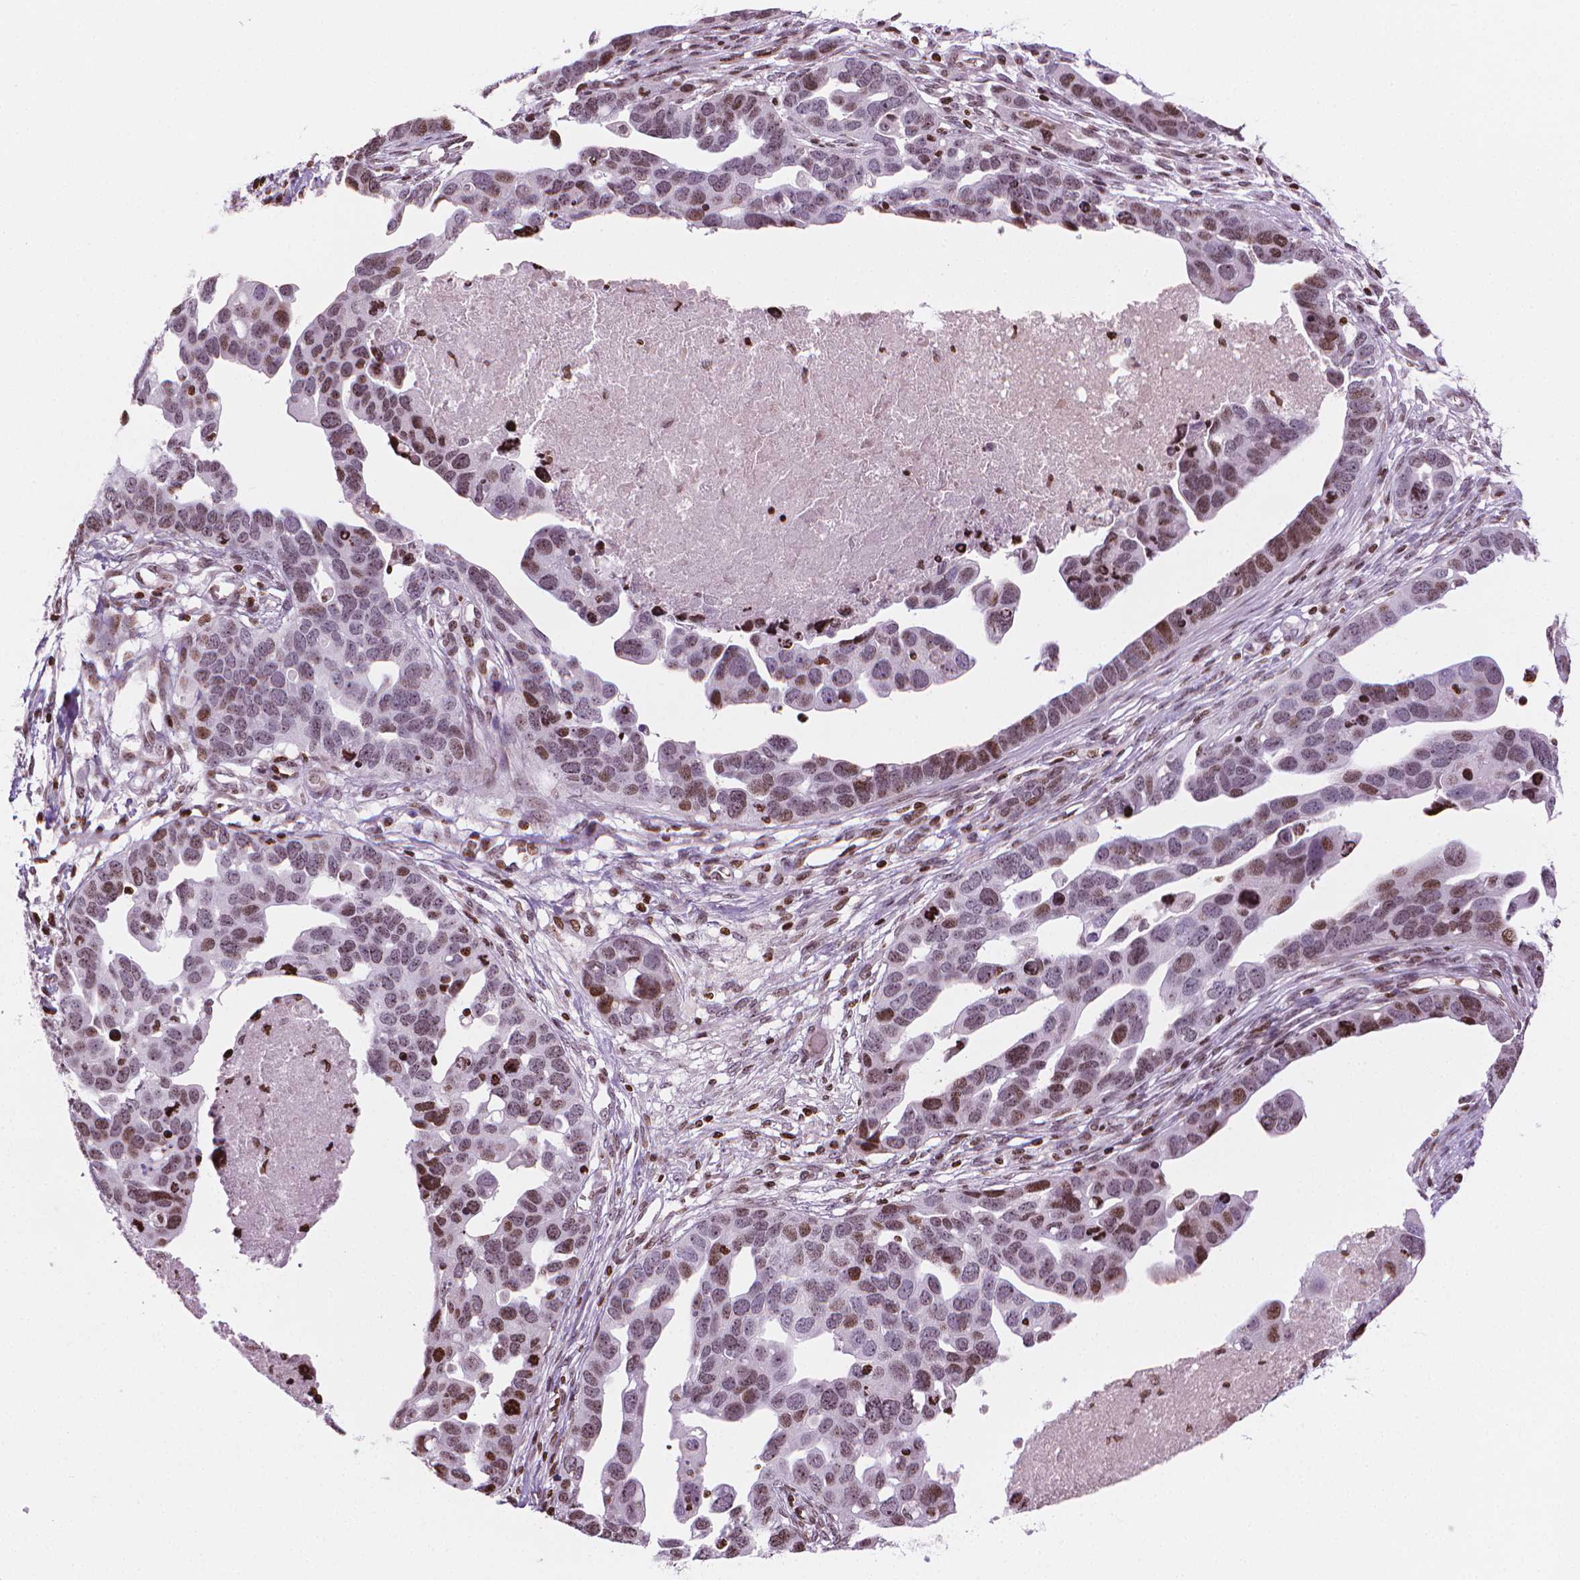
{"staining": {"intensity": "moderate", "quantity": "25%-75%", "location": "nuclear"}, "tissue": "ovarian cancer", "cell_type": "Tumor cells", "image_type": "cancer", "snomed": [{"axis": "morphology", "description": "Cystadenocarcinoma, serous, NOS"}, {"axis": "topography", "description": "Ovary"}], "caption": "Ovarian serous cystadenocarcinoma was stained to show a protein in brown. There is medium levels of moderate nuclear staining in about 25%-75% of tumor cells. Using DAB (3,3'-diaminobenzidine) (brown) and hematoxylin (blue) stains, captured at high magnification using brightfield microscopy.", "gene": "PIP4K2A", "patient": {"sex": "female", "age": 54}}